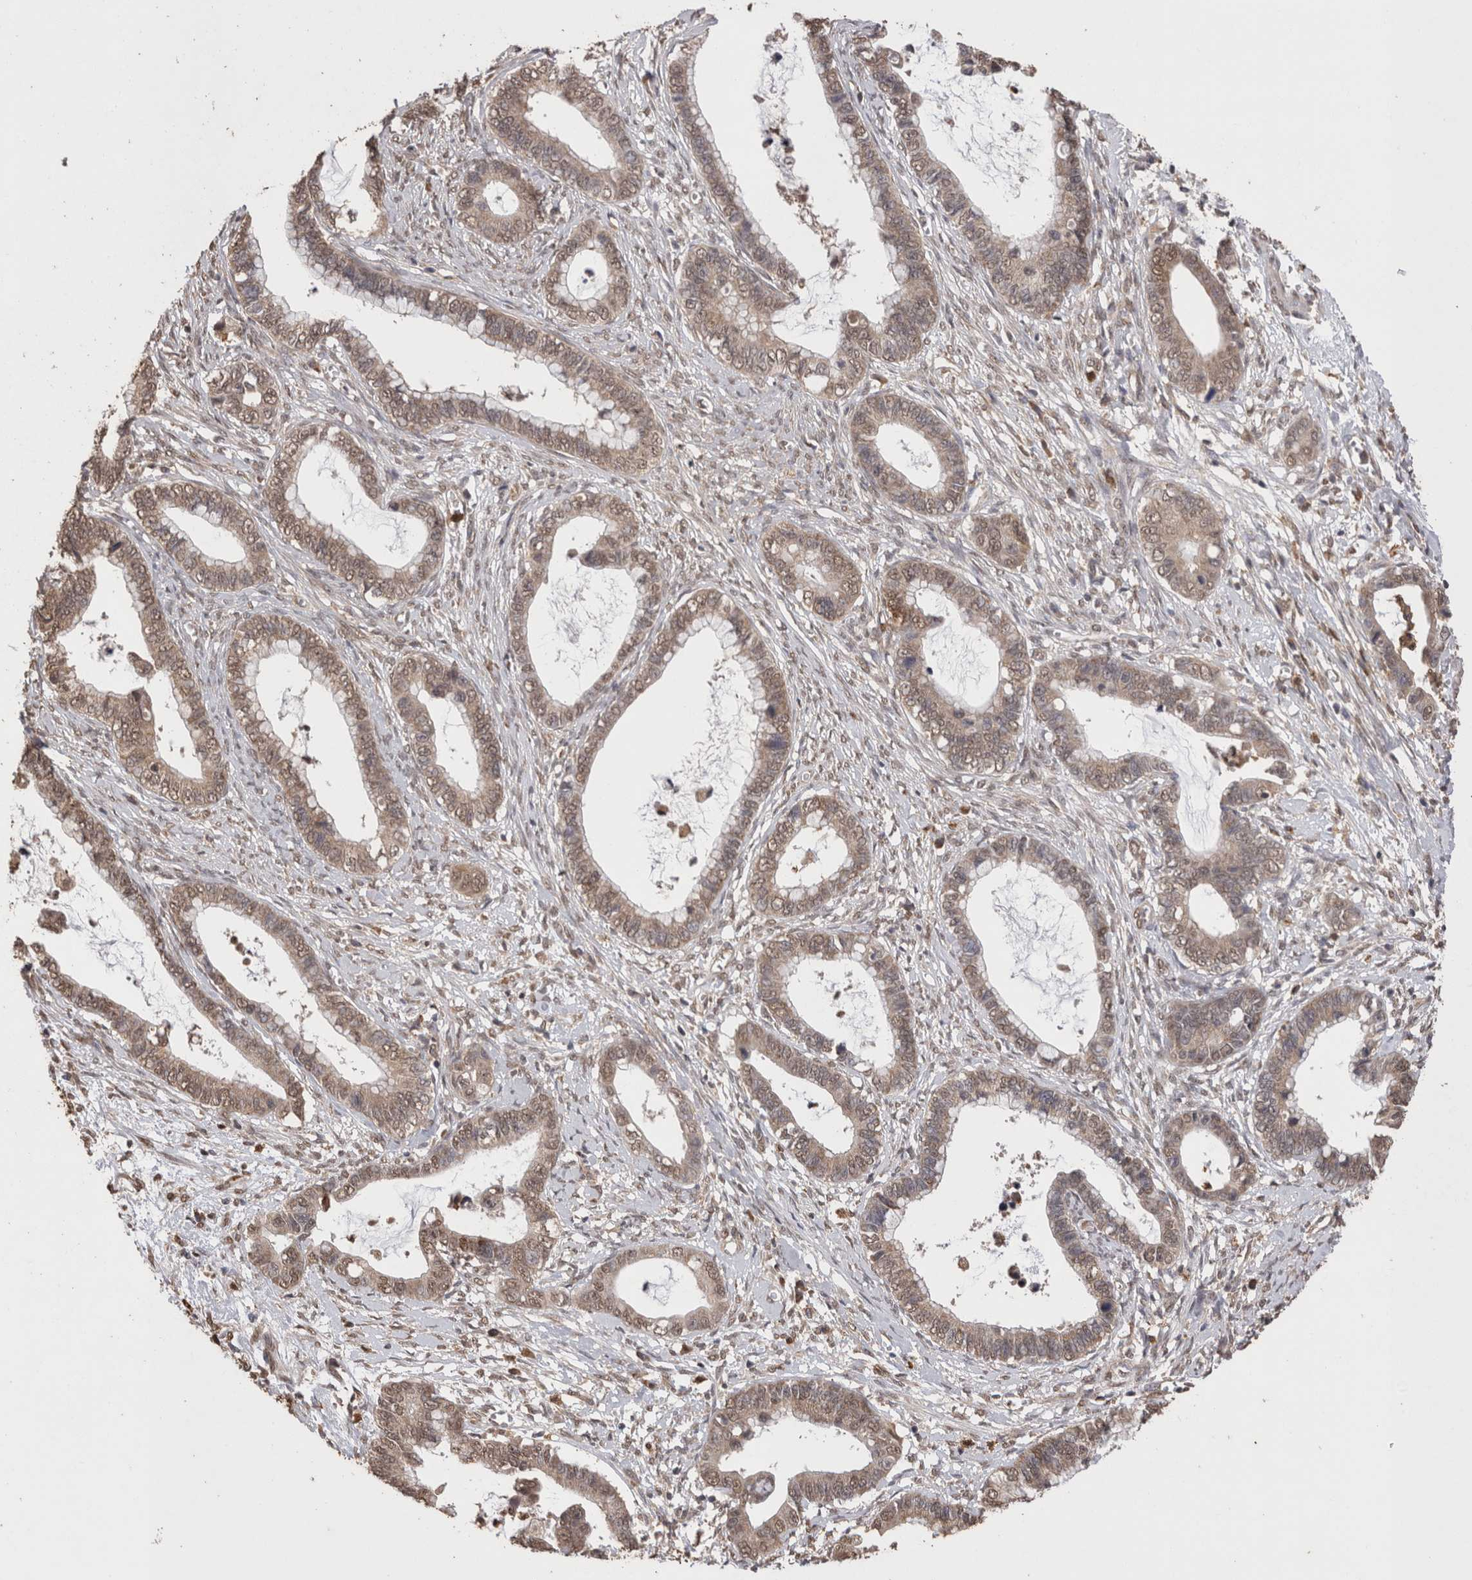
{"staining": {"intensity": "weak", "quantity": ">75%", "location": "cytoplasmic/membranous,nuclear"}, "tissue": "cervical cancer", "cell_type": "Tumor cells", "image_type": "cancer", "snomed": [{"axis": "morphology", "description": "Adenocarcinoma, NOS"}, {"axis": "topography", "description": "Cervix"}], "caption": "The immunohistochemical stain highlights weak cytoplasmic/membranous and nuclear positivity in tumor cells of adenocarcinoma (cervical) tissue.", "gene": "GRK5", "patient": {"sex": "female", "age": 44}}